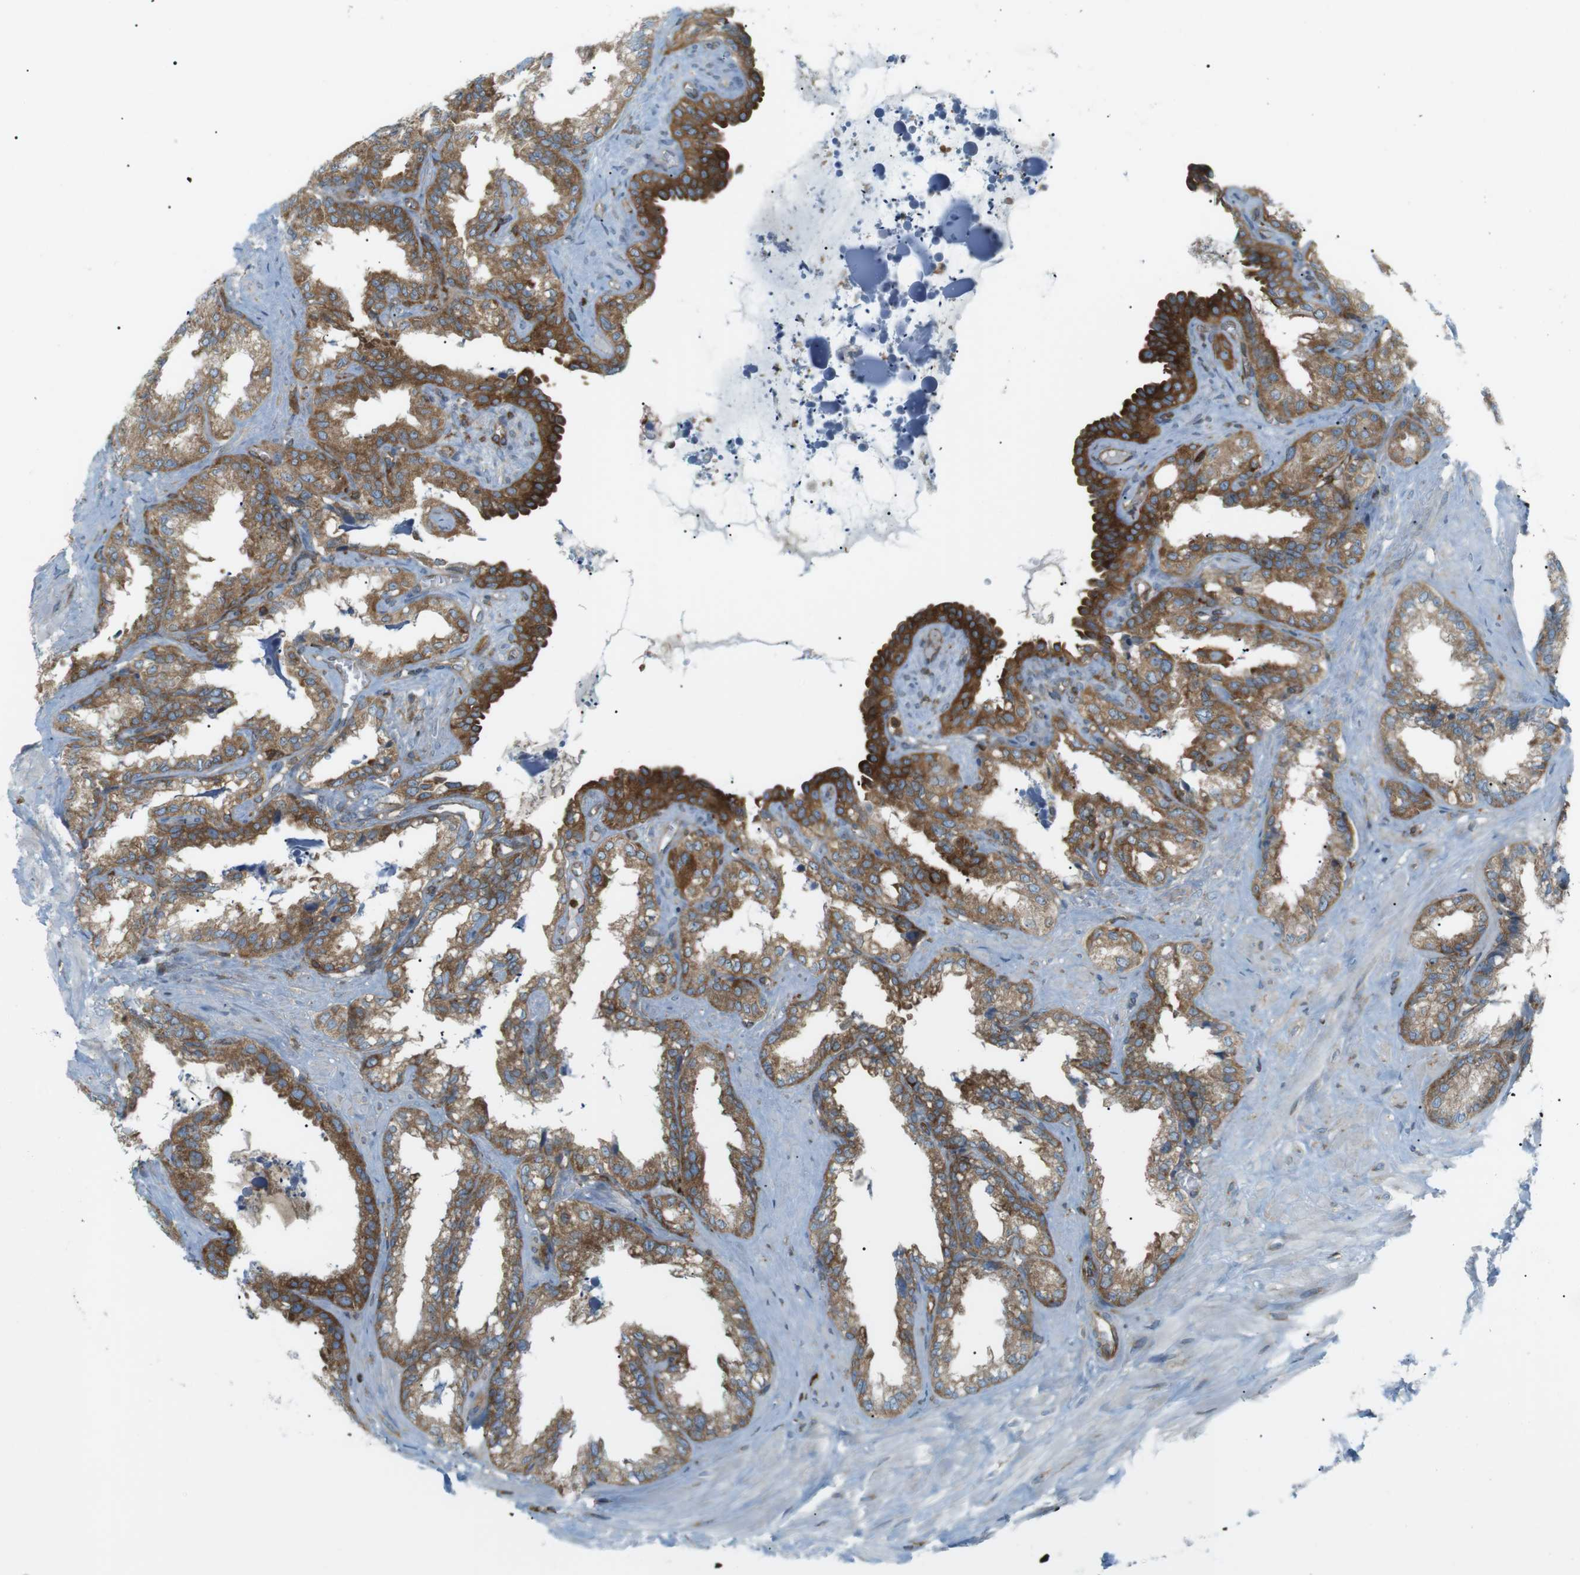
{"staining": {"intensity": "moderate", "quantity": ">75%", "location": "cytoplasmic/membranous"}, "tissue": "seminal vesicle", "cell_type": "Glandular cells", "image_type": "normal", "snomed": [{"axis": "morphology", "description": "Normal tissue, NOS"}, {"axis": "topography", "description": "Seminal veicle"}], "caption": "IHC of benign seminal vesicle exhibits medium levels of moderate cytoplasmic/membranous positivity in about >75% of glandular cells. Using DAB (3,3'-diaminobenzidine) (brown) and hematoxylin (blue) stains, captured at high magnification using brightfield microscopy.", "gene": "FLII", "patient": {"sex": "male", "age": 64}}